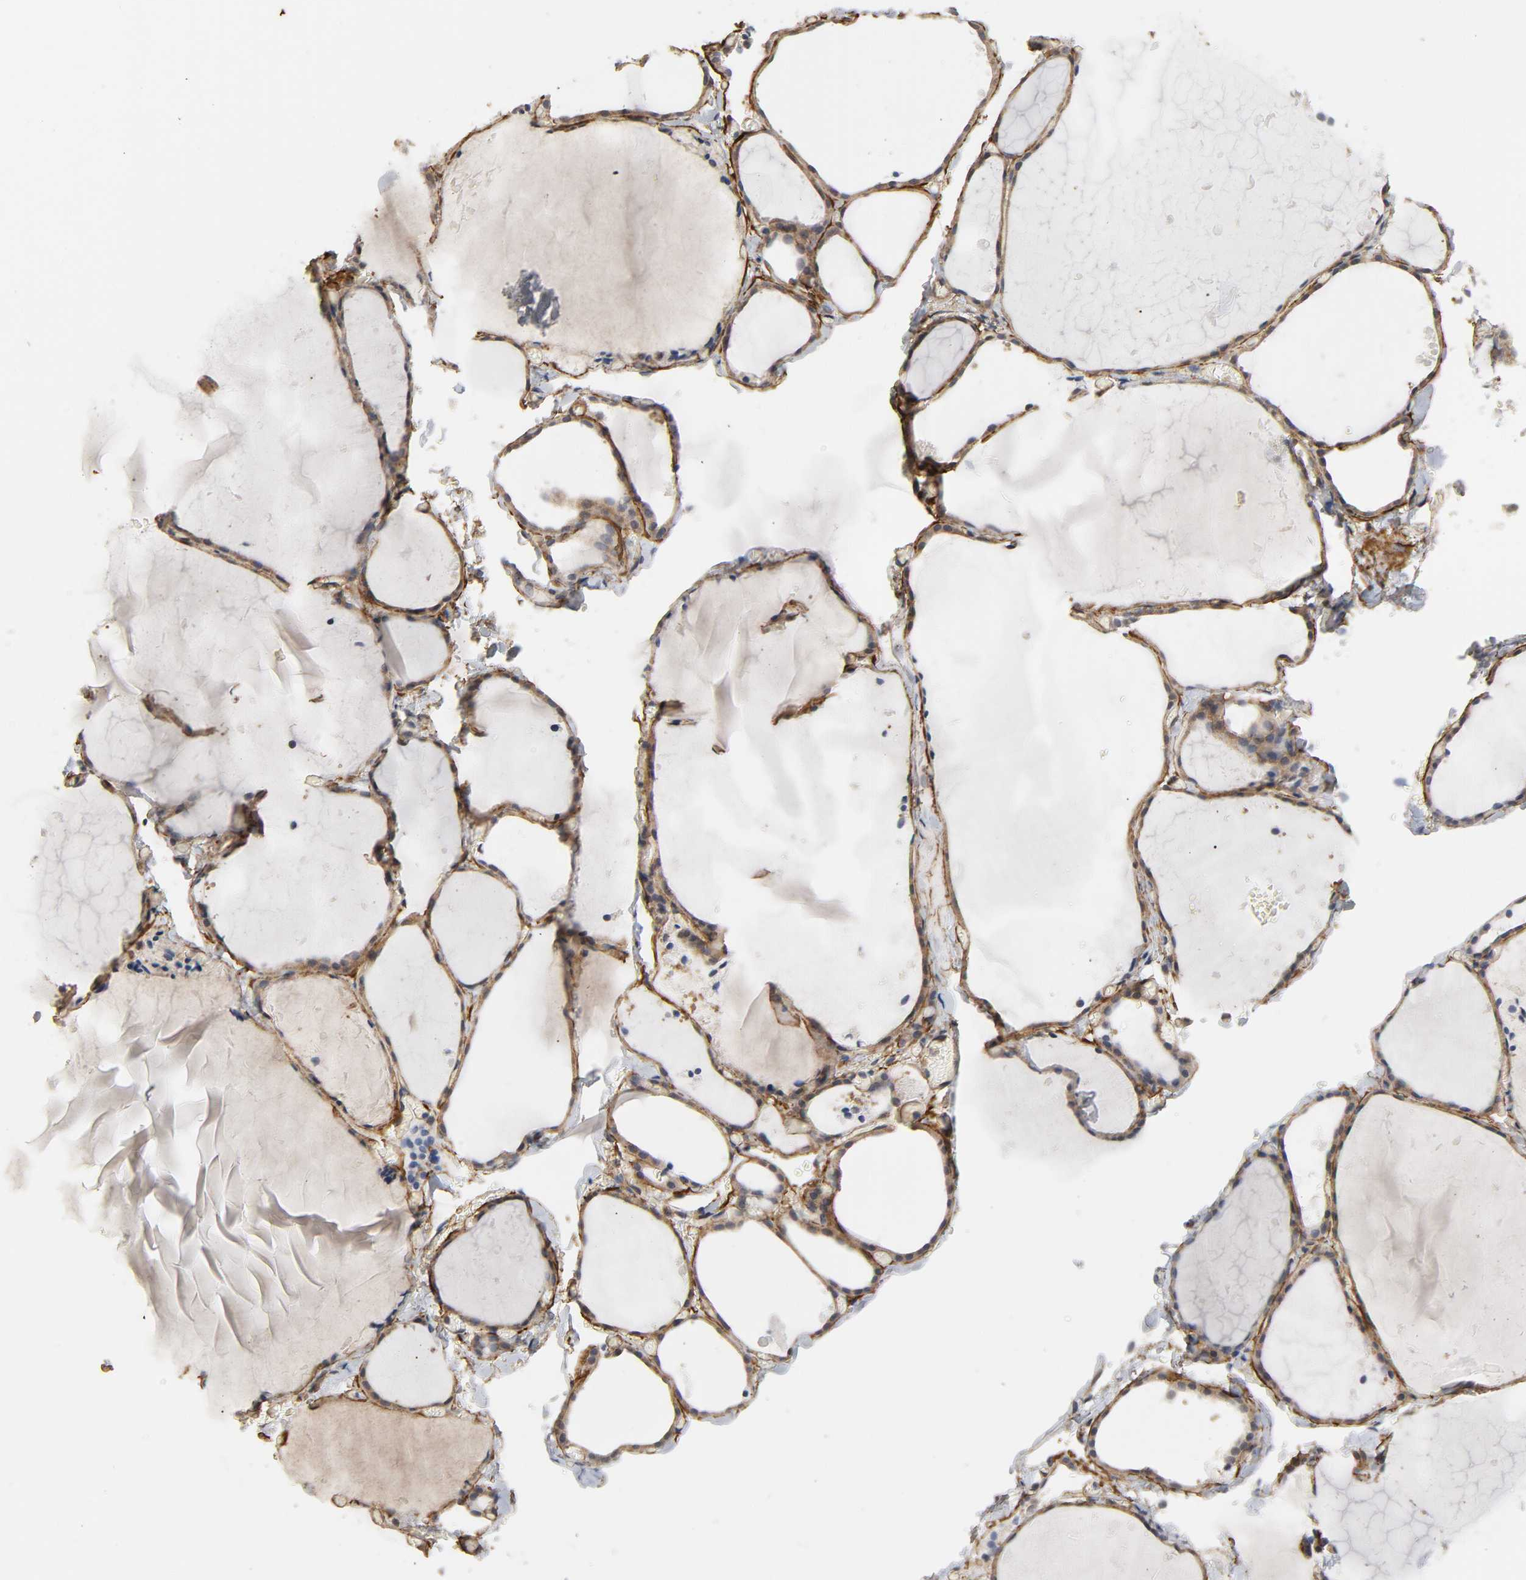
{"staining": {"intensity": "moderate", "quantity": ">75%", "location": "cytoplasmic/membranous"}, "tissue": "thyroid gland", "cell_type": "Glandular cells", "image_type": "normal", "snomed": [{"axis": "morphology", "description": "Normal tissue, NOS"}, {"axis": "topography", "description": "Thyroid gland"}], "caption": "Immunohistochemistry (IHC) photomicrograph of benign thyroid gland stained for a protein (brown), which shows medium levels of moderate cytoplasmic/membranous staining in about >75% of glandular cells.", "gene": "SH3GLB1", "patient": {"sex": "female", "age": 22}}